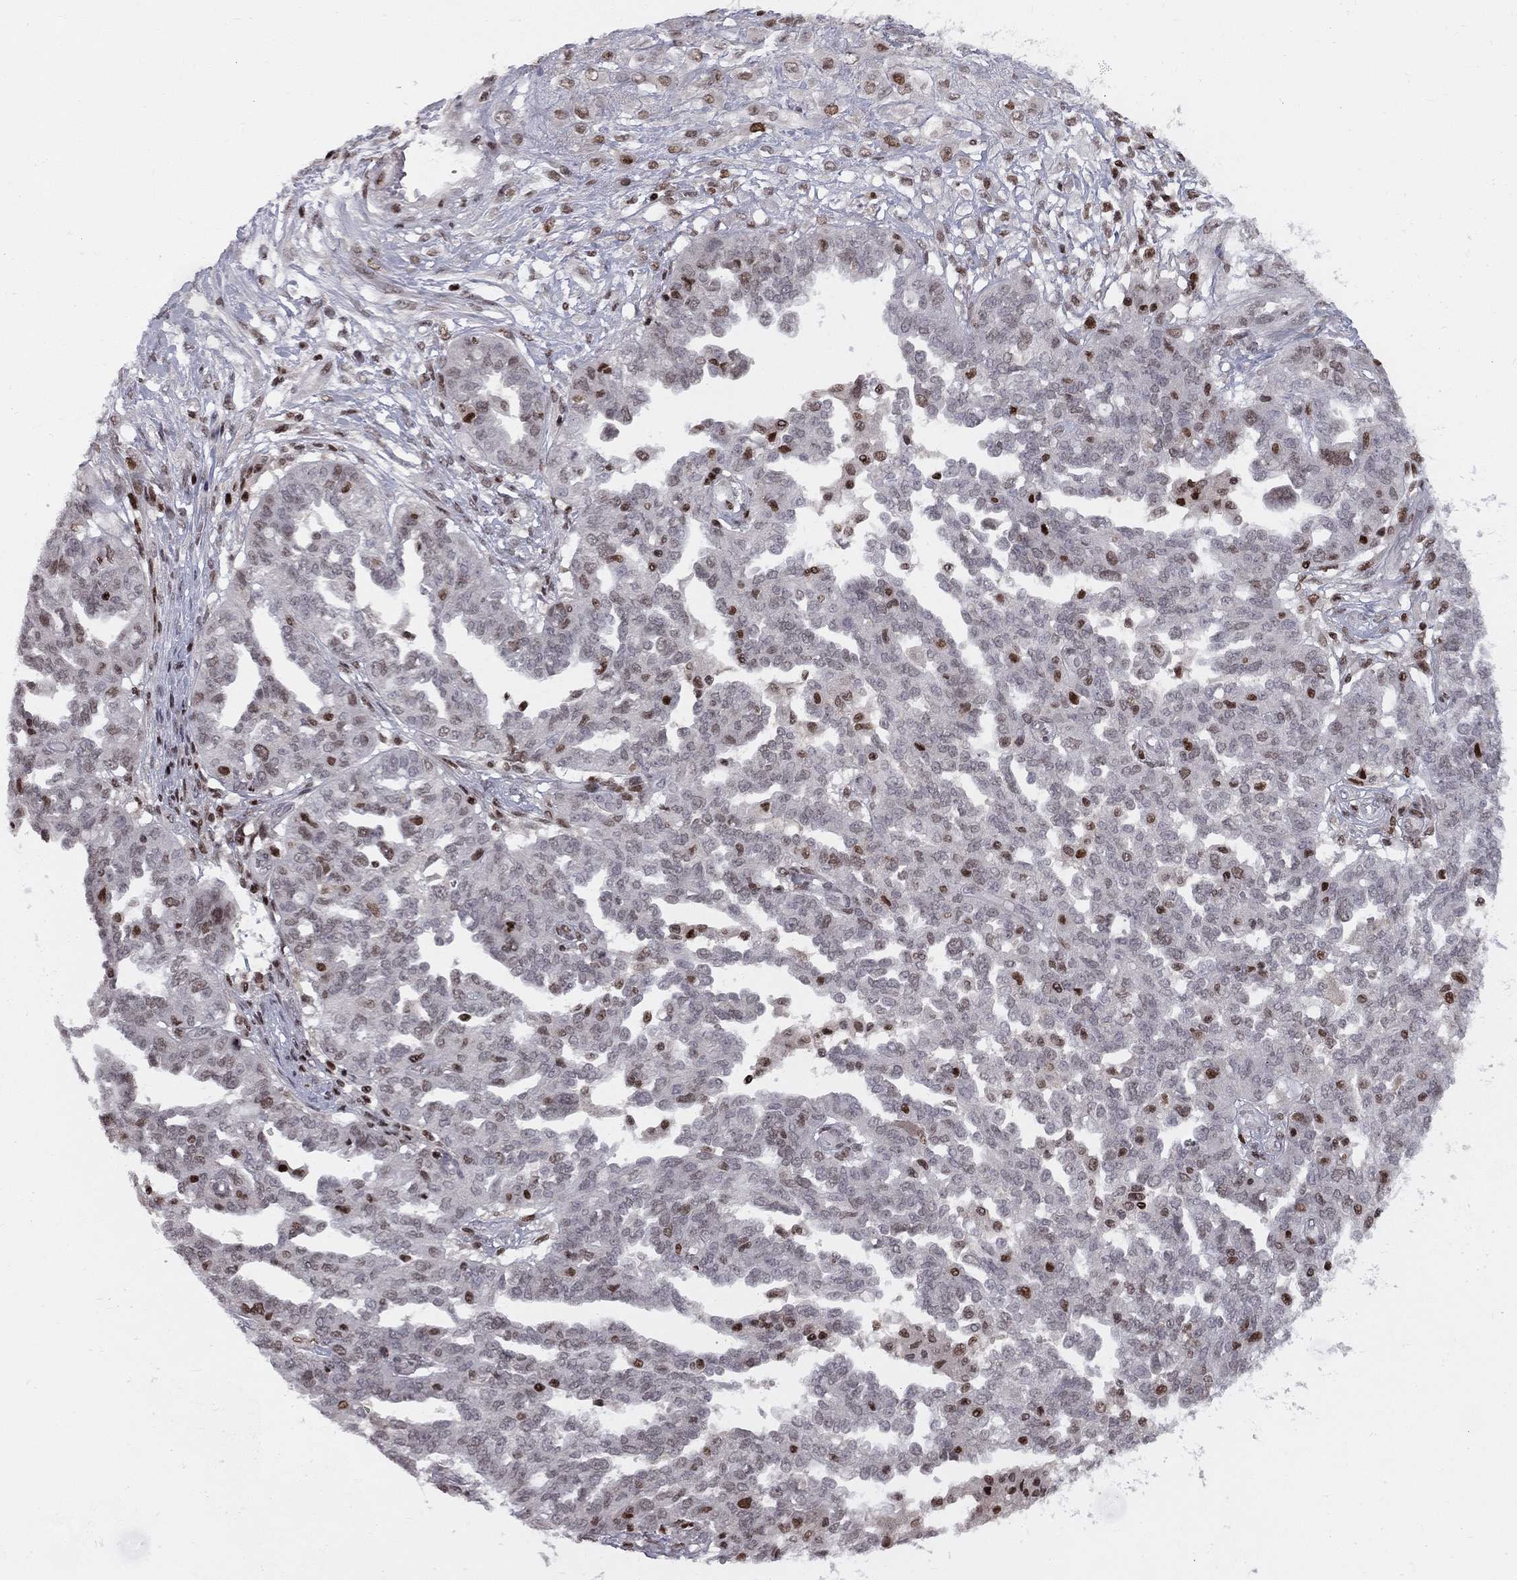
{"staining": {"intensity": "moderate", "quantity": "<25%", "location": "nuclear"}, "tissue": "ovarian cancer", "cell_type": "Tumor cells", "image_type": "cancer", "snomed": [{"axis": "morphology", "description": "Cystadenocarcinoma, serous, NOS"}, {"axis": "topography", "description": "Ovary"}], "caption": "Human ovarian serous cystadenocarcinoma stained for a protein (brown) shows moderate nuclear positive expression in approximately <25% of tumor cells.", "gene": "RNASEH2C", "patient": {"sex": "female", "age": 67}}